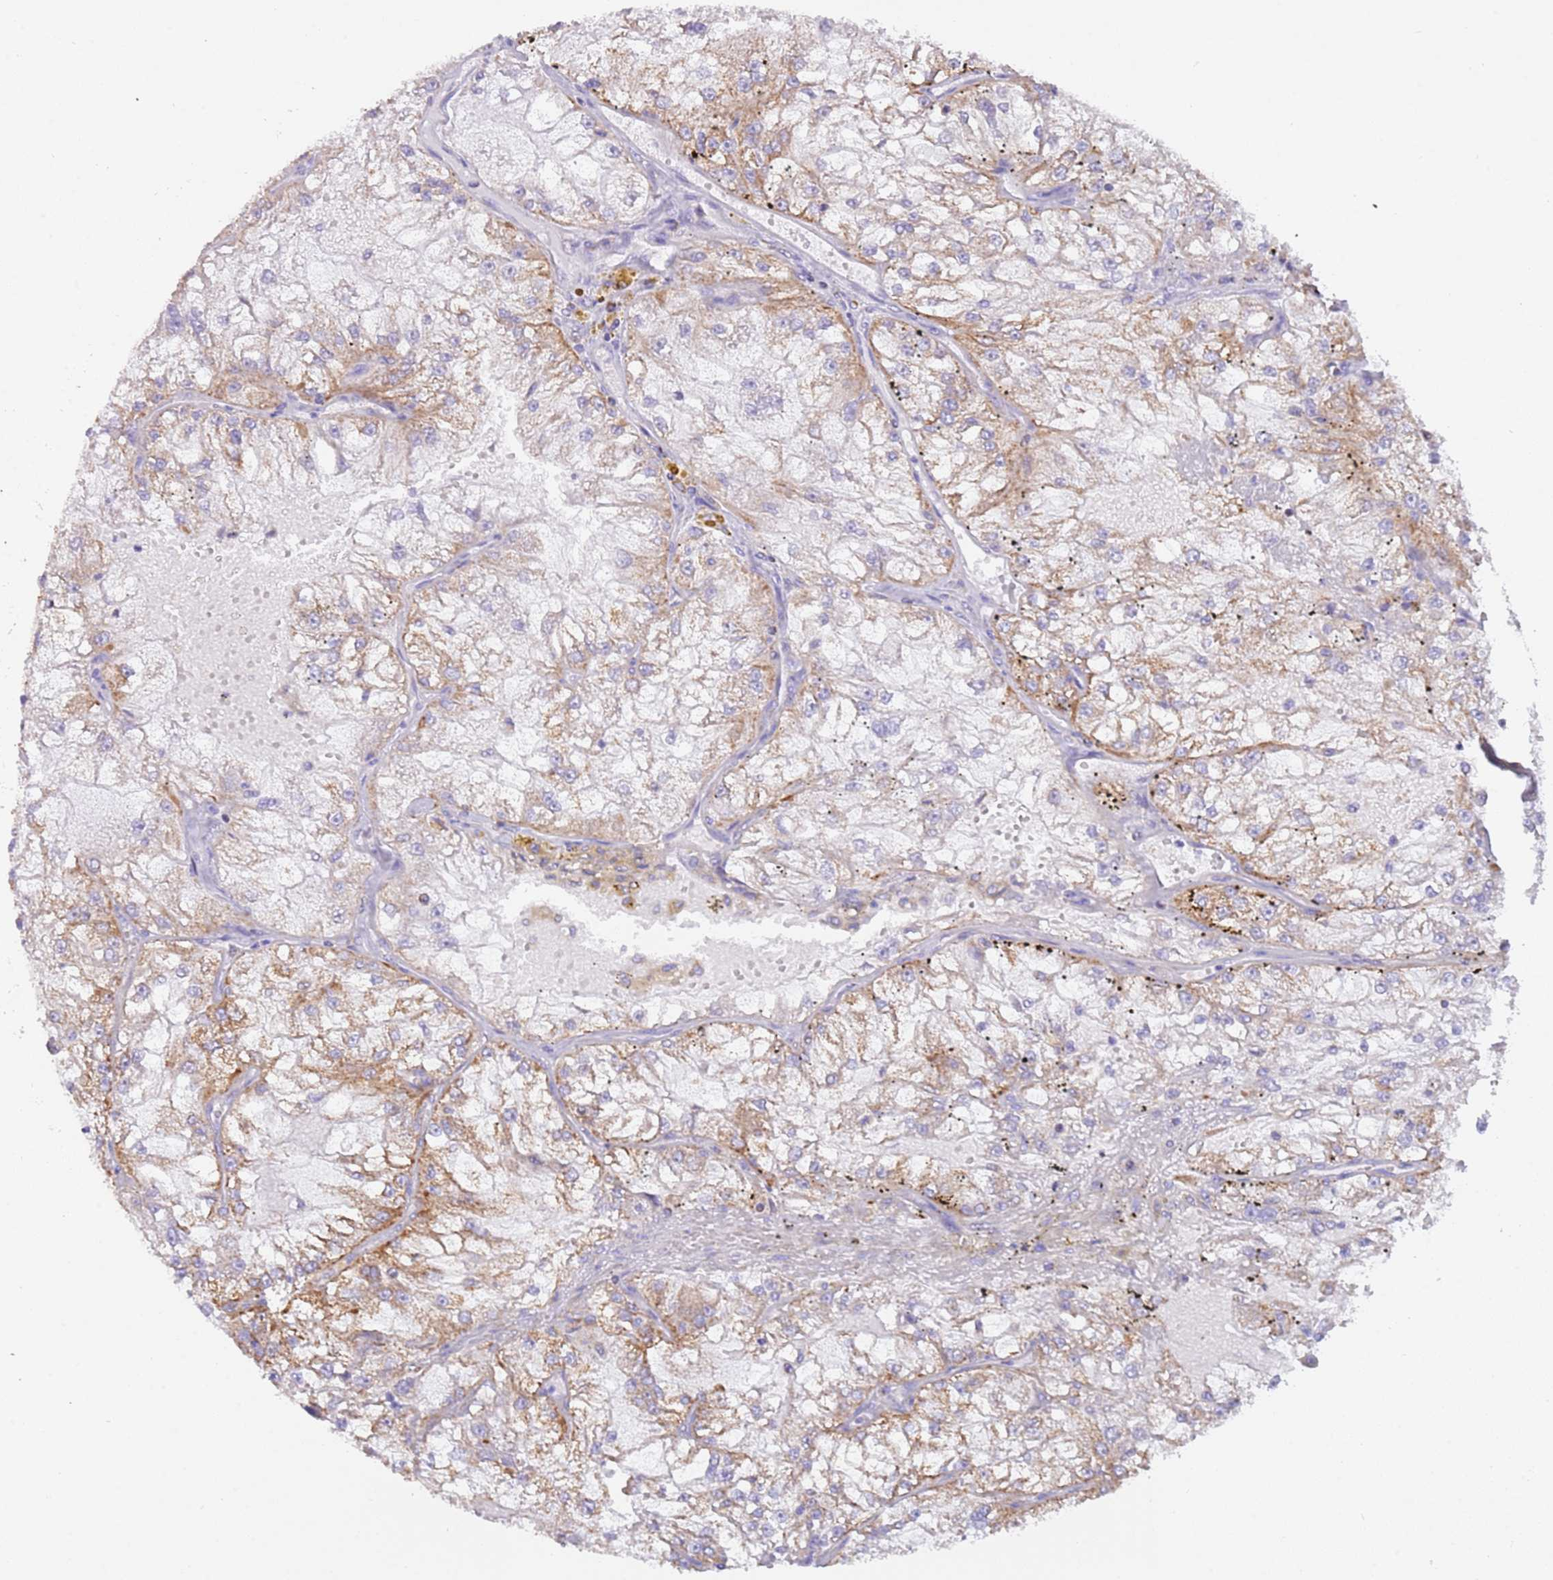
{"staining": {"intensity": "moderate", "quantity": ">75%", "location": "cytoplasmic/membranous"}, "tissue": "renal cancer", "cell_type": "Tumor cells", "image_type": "cancer", "snomed": [{"axis": "morphology", "description": "Adenocarcinoma, NOS"}, {"axis": "topography", "description": "Kidney"}], "caption": "Immunohistochemical staining of human renal adenocarcinoma shows medium levels of moderate cytoplasmic/membranous positivity in about >75% of tumor cells.", "gene": "SUCLG2", "patient": {"sex": "female", "age": 72}}